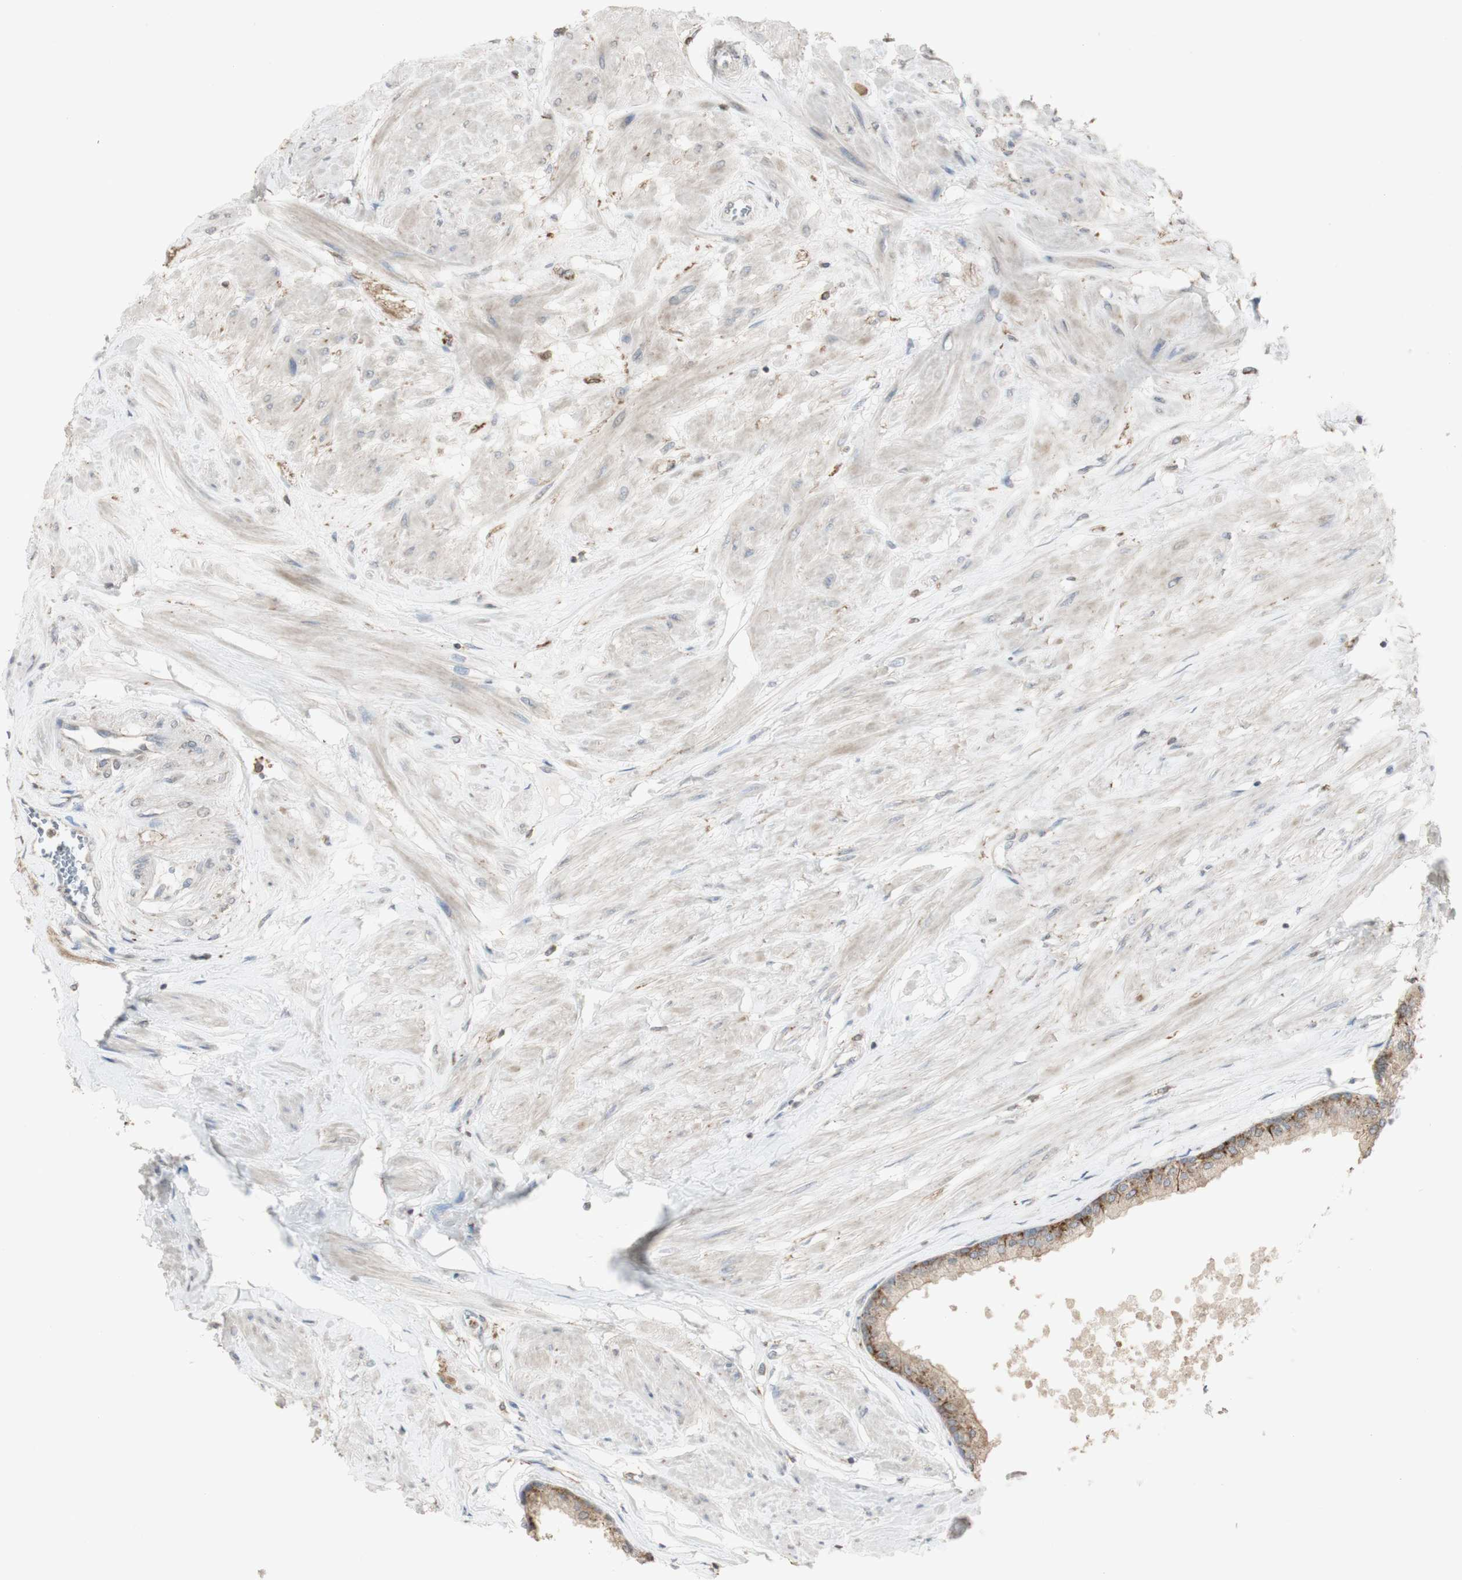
{"staining": {"intensity": "moderate", "quantity": ">75%", "location": "cytoplasmic/membranous"}, "tissue": "prostate", "cell_type": "Glandular cells", "image_type": "normal", "snomed": [{"axis": "morphology", "description": "Normal tissue, NOS"}, {"axis": "topography", "description": "Prostate"}, {"axis": "topography", "description": "Seminal veicle"}], "caption": "This micrograph demonstrates immunohistochemistry staining of unremarkable prostate, with medium moderate cytoplasmic/membranous expression in about >75% of glandular cells.", "gene": "ATP6V1E1", "patient": {"sex": "male", "age": 60}}